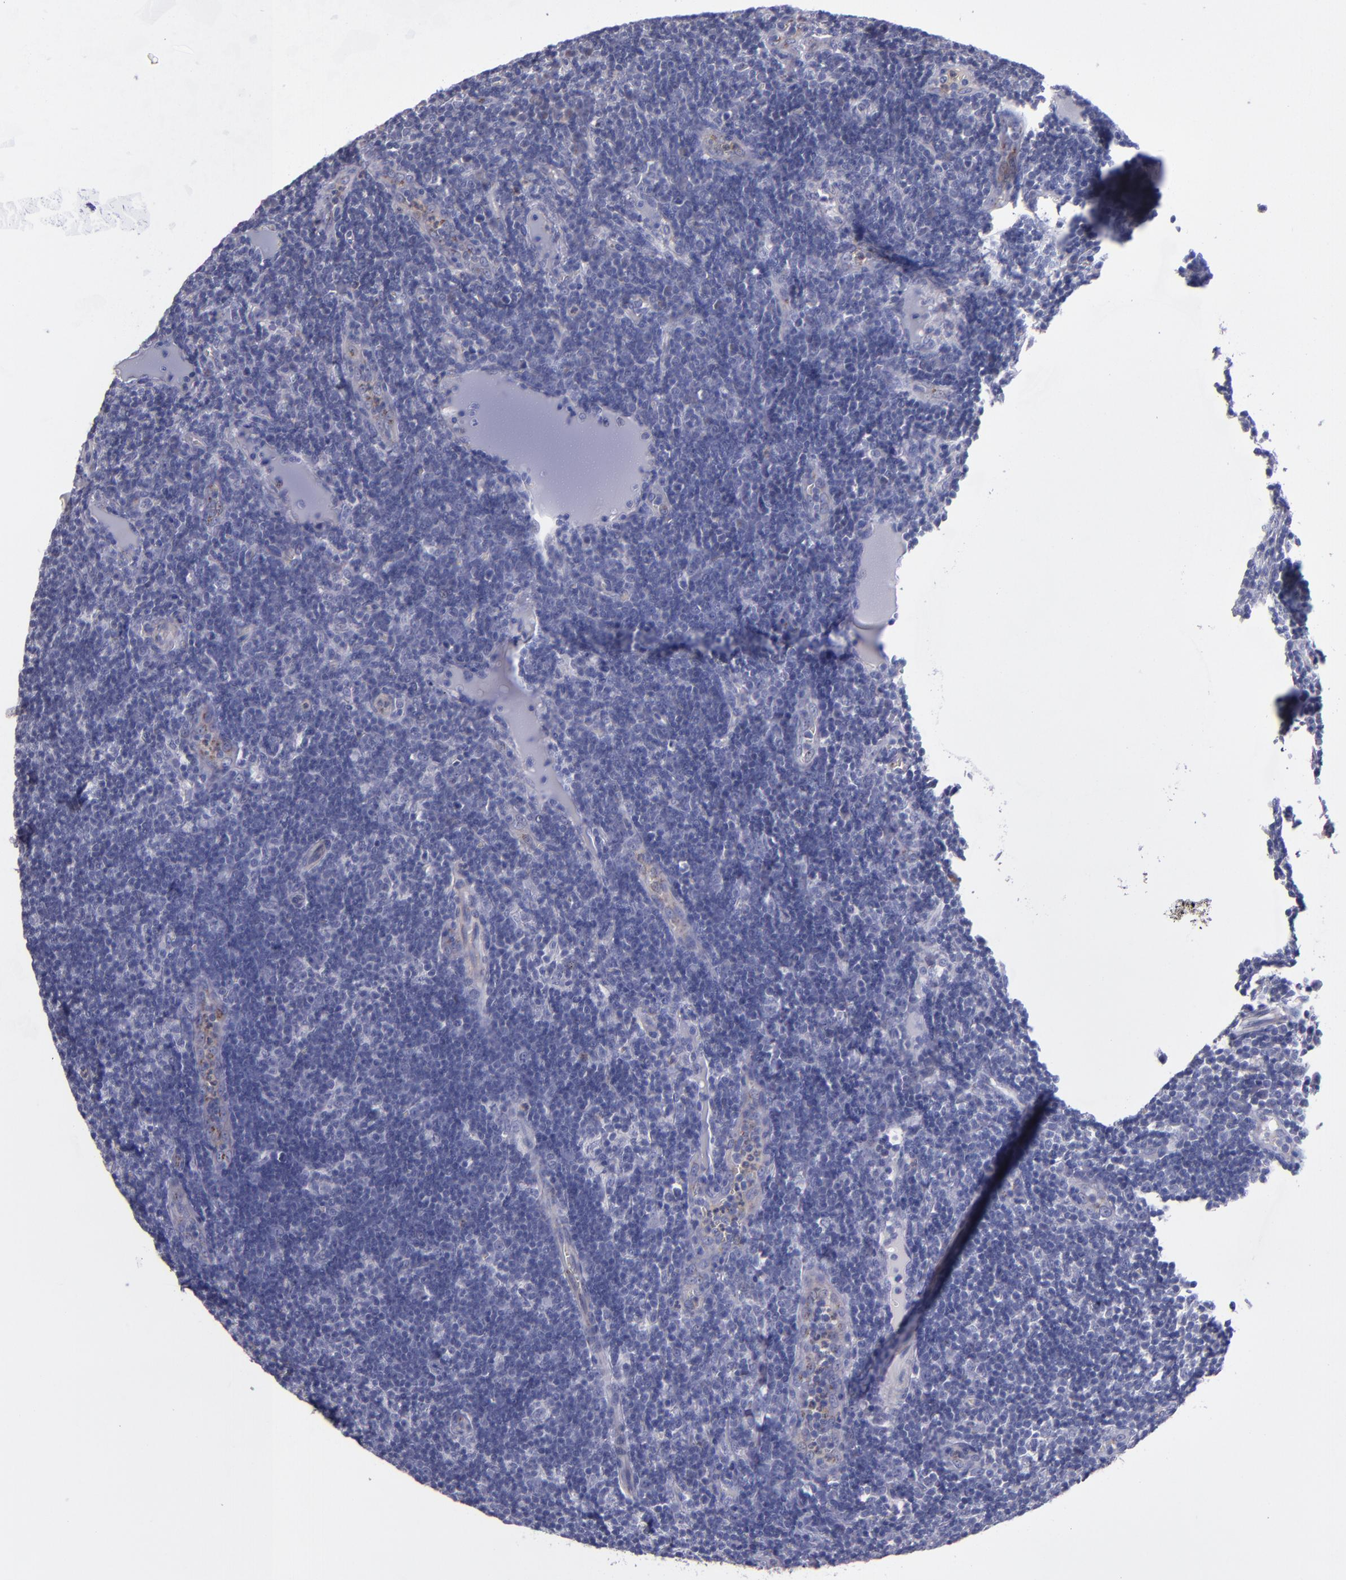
{"staining": {"intensity": "negative", "quantity": "none", "location": "none"}, "tissue": "lymph node", "cell_type": "Non-germinal center cells", "image_type": "normal", "snomed": [{"axis": "morphology", "description": "Normal tissue, NOS"}, {"axis": "morphology", "description": "Inflammation, NOS"}, {"axis": "topography", "description": "Lymph node"}, {"axis": "topography", "description": "Salivary gland"}], "caption": "The immunohistochemistry (IHC) image has no significant staining in non-germinal center cells of lymph node. The staining was performed using DAB to visualize the protein expression in brown, while the nuclei were stained in blue with hematoxylin (Magnification: 20x).", "gene": "RAB41", "patient": {"sex": "male", "age": 3}}